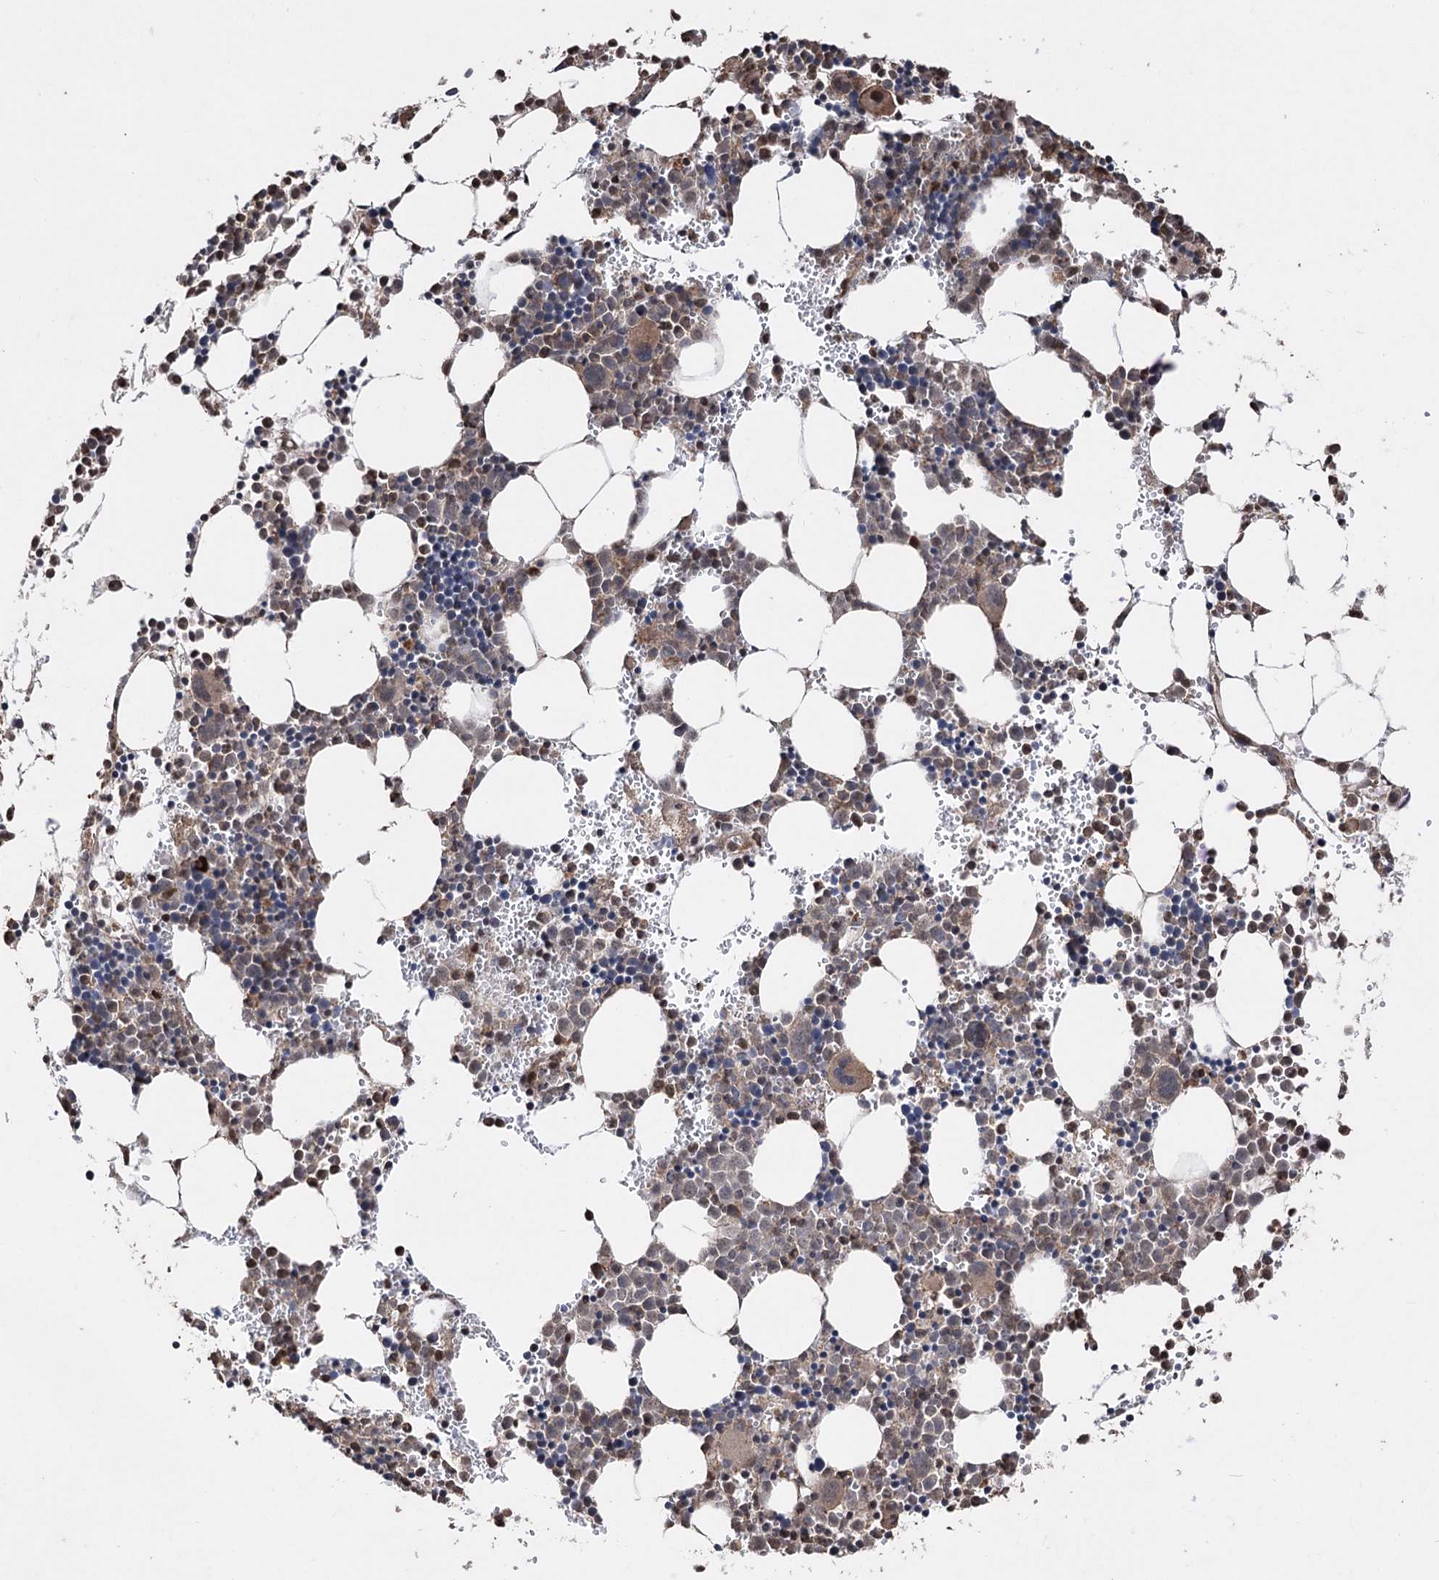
{"staining": {"intensity": "moderate", "quantity": "25%-75%", "location": "nuclear"}, "tissue": "bone marrow", "cell_type": "Hematopoietic cells", "image_type": "normal", "snomed": [{"axis": "morphology", "description": "Normal tissue, NOS"}, {"axis": "topography", "description": "Bone marrow"}], "caption": "The image reveals staining of unremarkable bone marrow, revealing moderate nuclear protein positivity (brown color) within hematopoietic cells.", "gene": "CPNE8", "patient": {"sex": "female", "age": 89}}